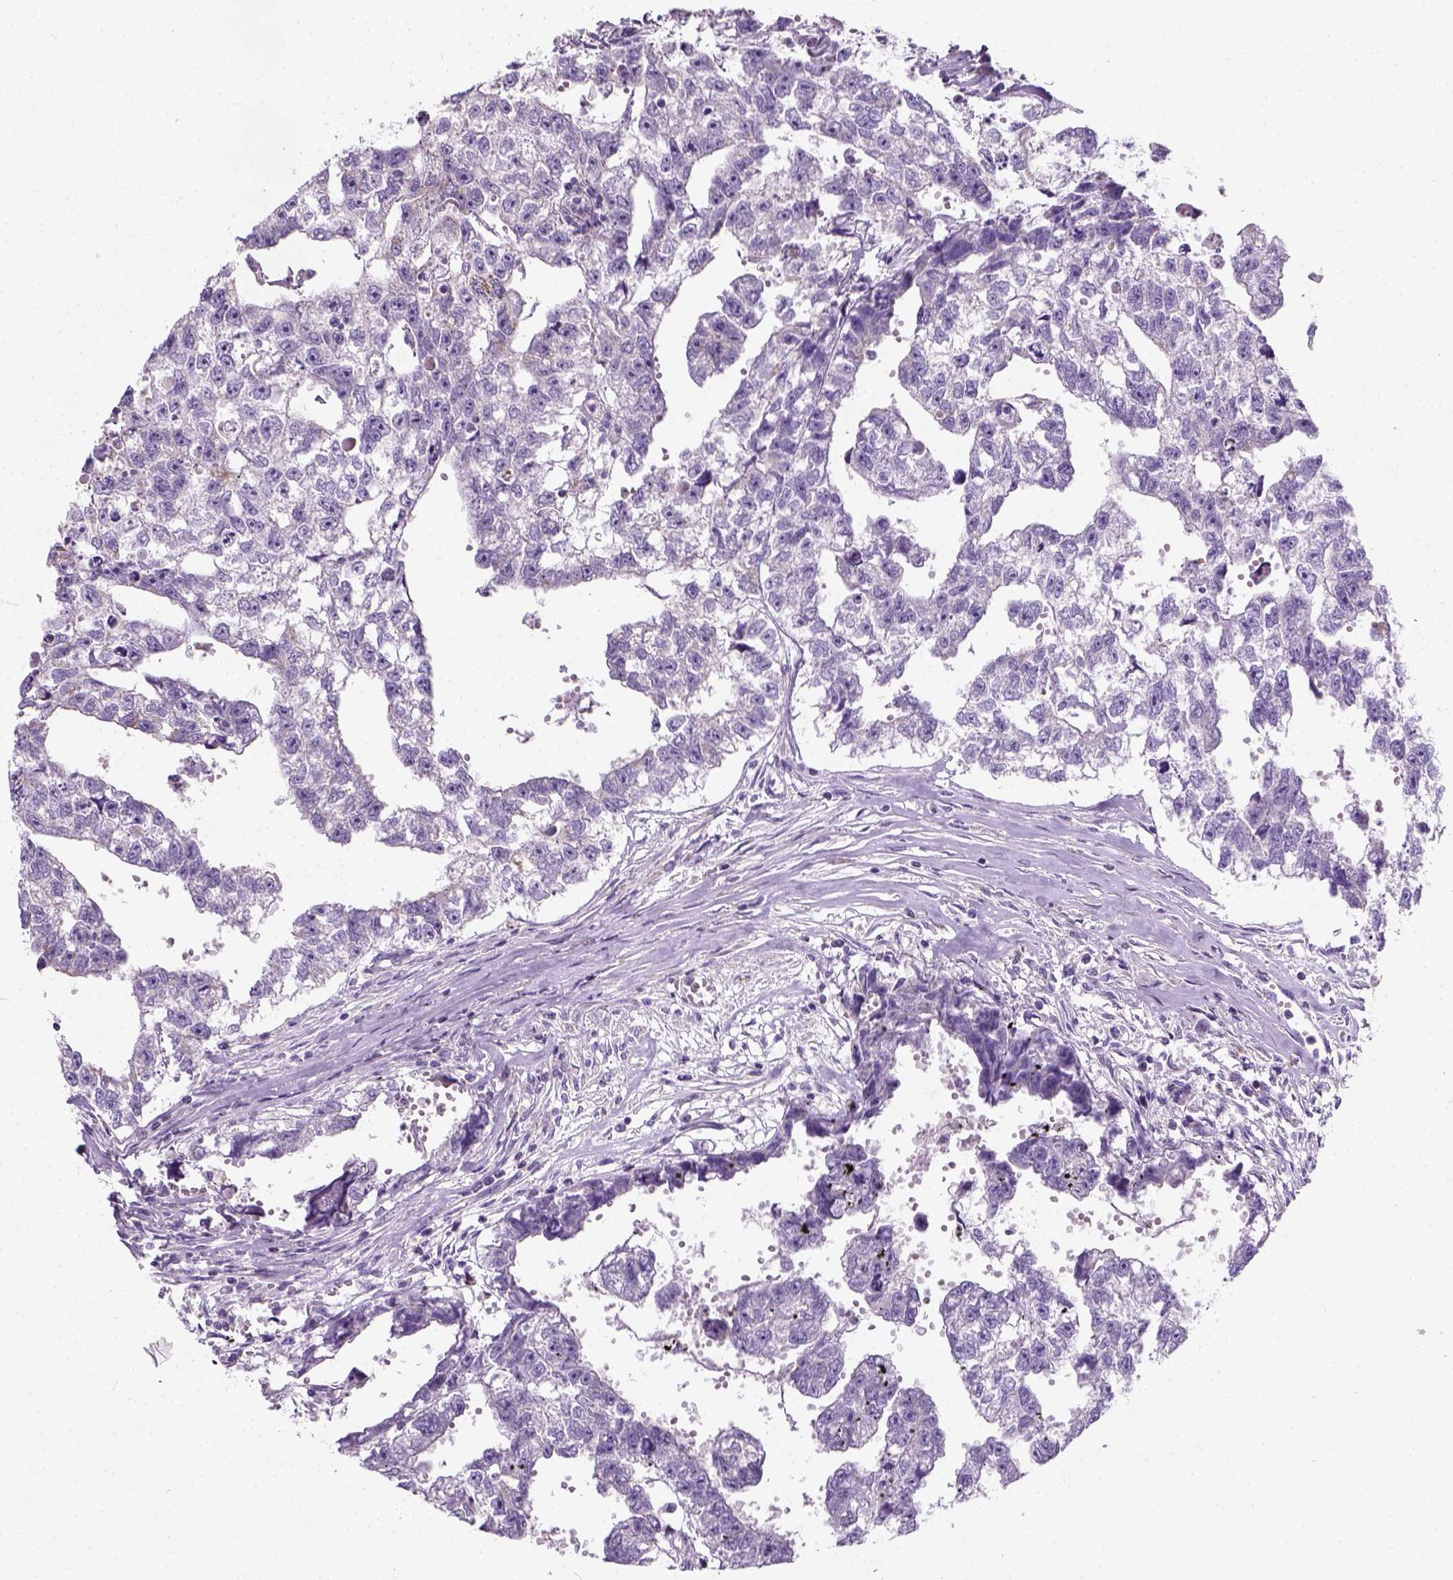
{"staining": {"intensity": "negative", "quantity": "none", "location": "none"}, "tissue": "testis cancer", "cell_type": "Tumor cells", "image_type": "cancer", "snomed": [{"axis": "morphology", "description": "Carcinoma, Embryonal, NOS"}, {"axis": "morphology", "description": "Teratoma, malignant, NOS"}, {"axis": "topography", "description": "Testis"}], "caption": "A micrograph of human embryonal carcinoma (testis) is negative for staining in tumor cells.", "gene": "CHODL", "patient": {"sex": "male", "age": 44}}